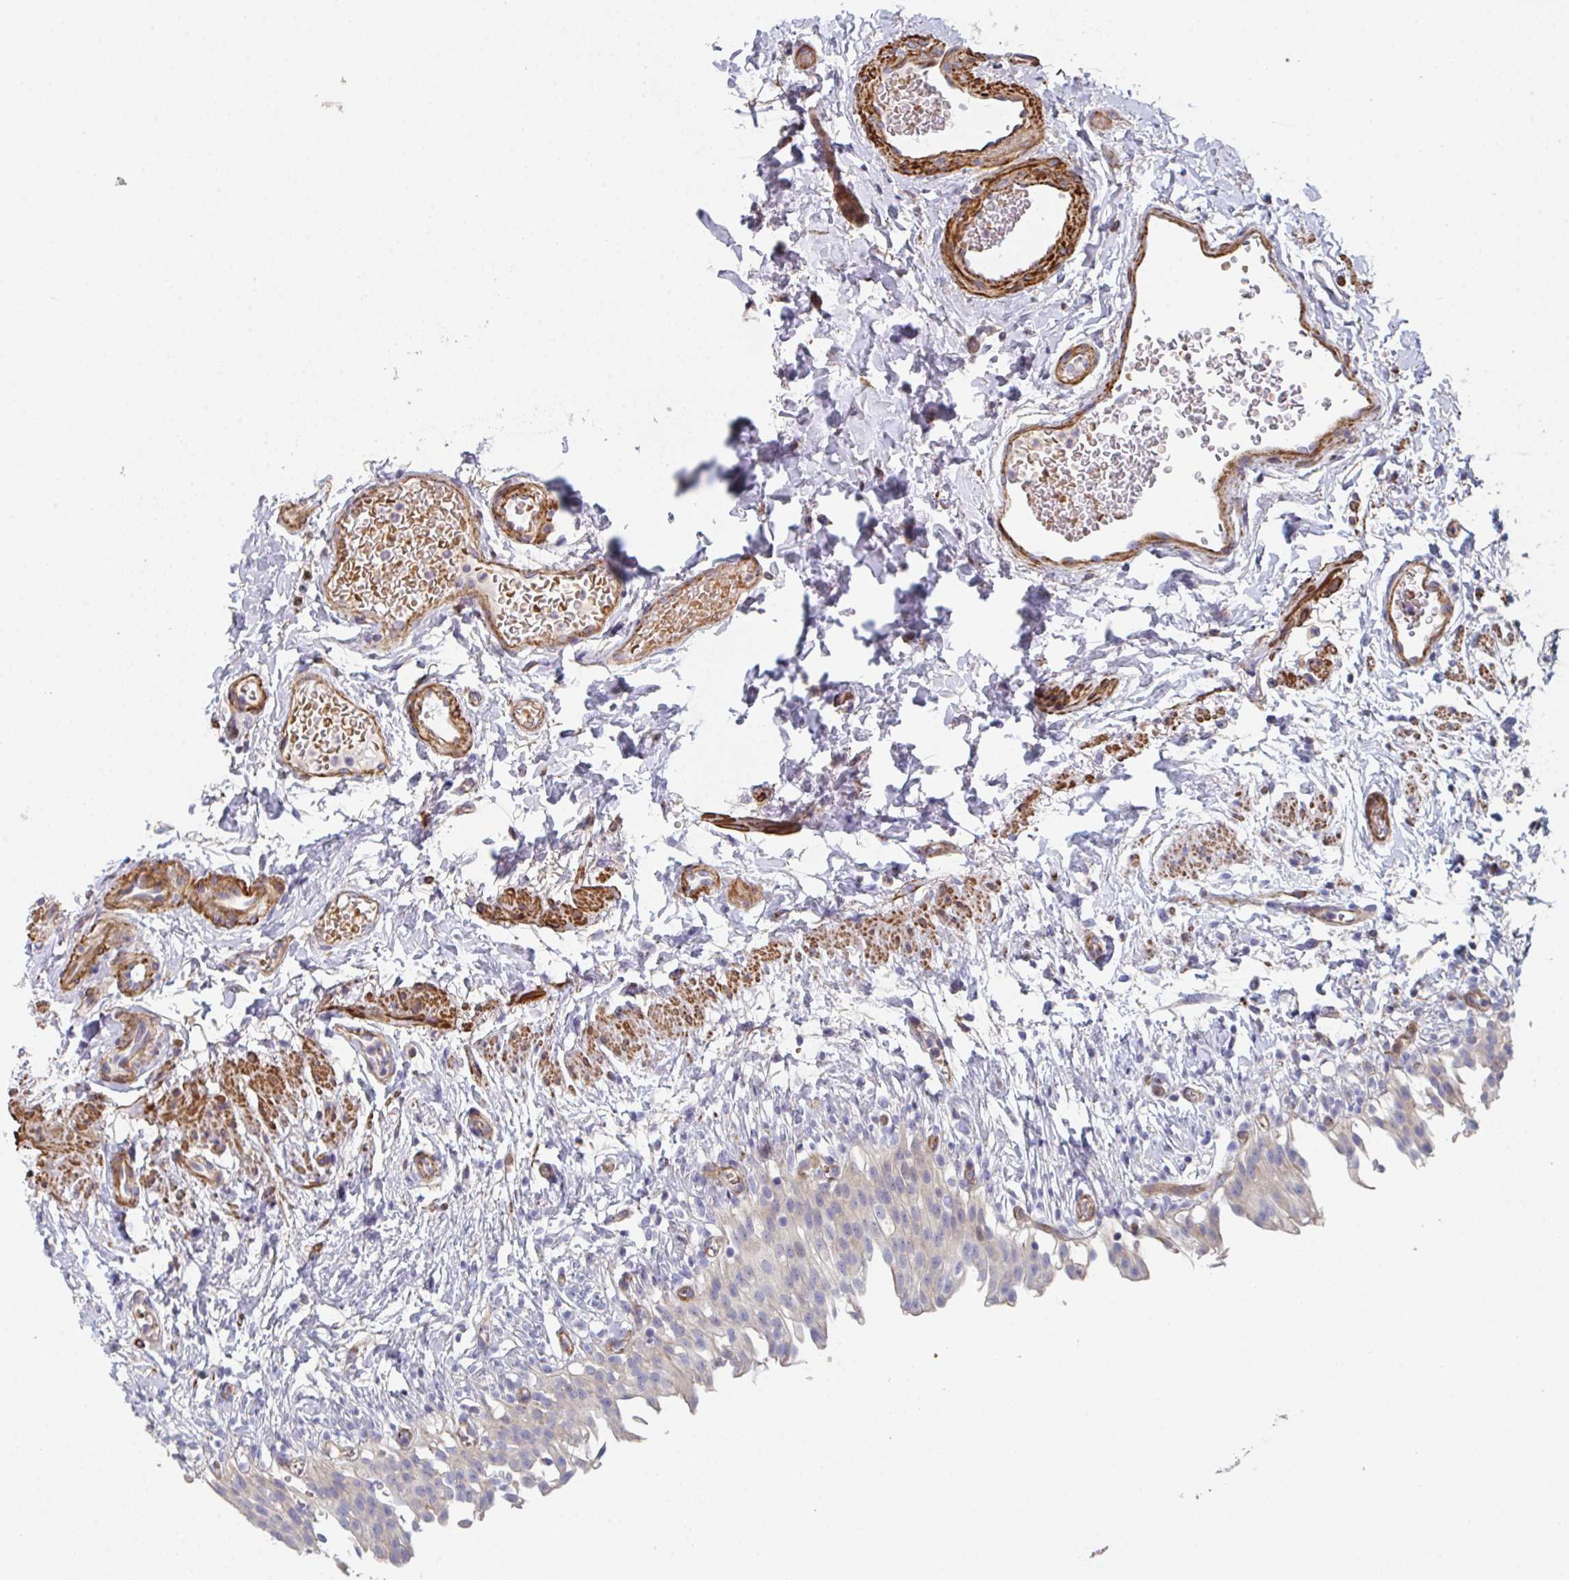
{"staining": {"intensity": "weak", "quantity": "<25%", "location": "cytoplasmic/membranous"}, "tissue": "urinary bladder", "cell_type": "Urothelial cells", "image_type": "normal", "snomed": [{"axis": "morphology", "description": "Normal tissue, NOS"}, {"axis": "topography", "description": "Urinary bladder"}, {"axis": "topography", "description": "Peripheral nerve tissue"}], "caption": "This image is of benign urinary bladder stained with immunohistochemistry to label a protein in brown with the nuclei are counter-stained blue. There is no staining in urothelial cells. Nuclei are stained in blue.", "gene": "FZD2", "patient": {"sex": "female", "age": 60}}